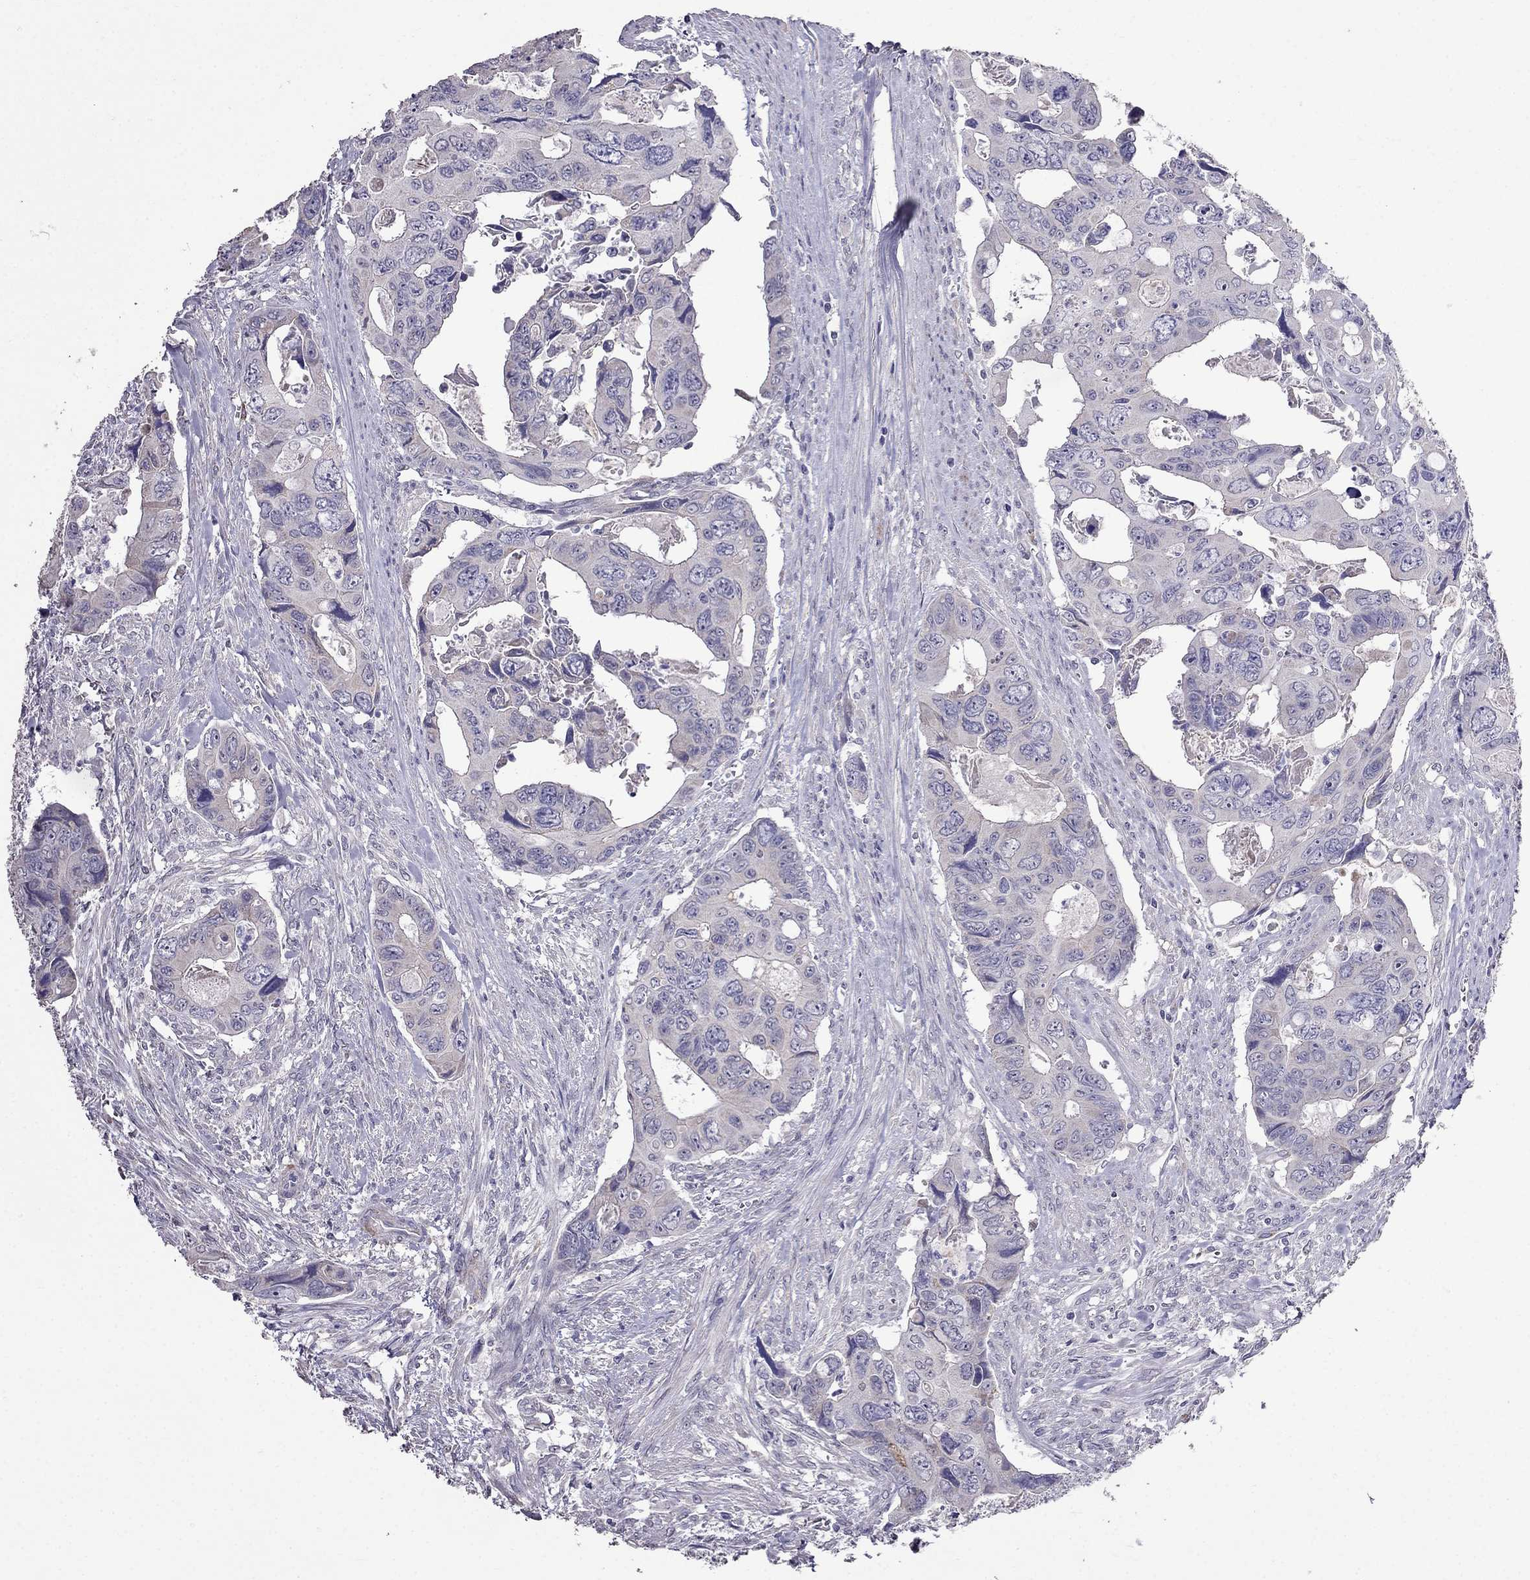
{"staining": {"intensity": "negative", "quantity": "none", "location": "none"}, "tissue": "colorectal cancer", "cell_type": "Tumor cells", "image_type": "cancer", "snomed": [{"axis": "morphology", "description": "Adenocarcinoma, NOS"}, {"axis": "topography", "description": "Rectum"}], "caption": "DAB (3,3'-diaminobenzidine) immunohistochemical staining of colorectal adenocarcinoma reveals no significant positivity in tumor cells.", "gene": "AK5", "patient": {"sex": "male", "age": 62}}